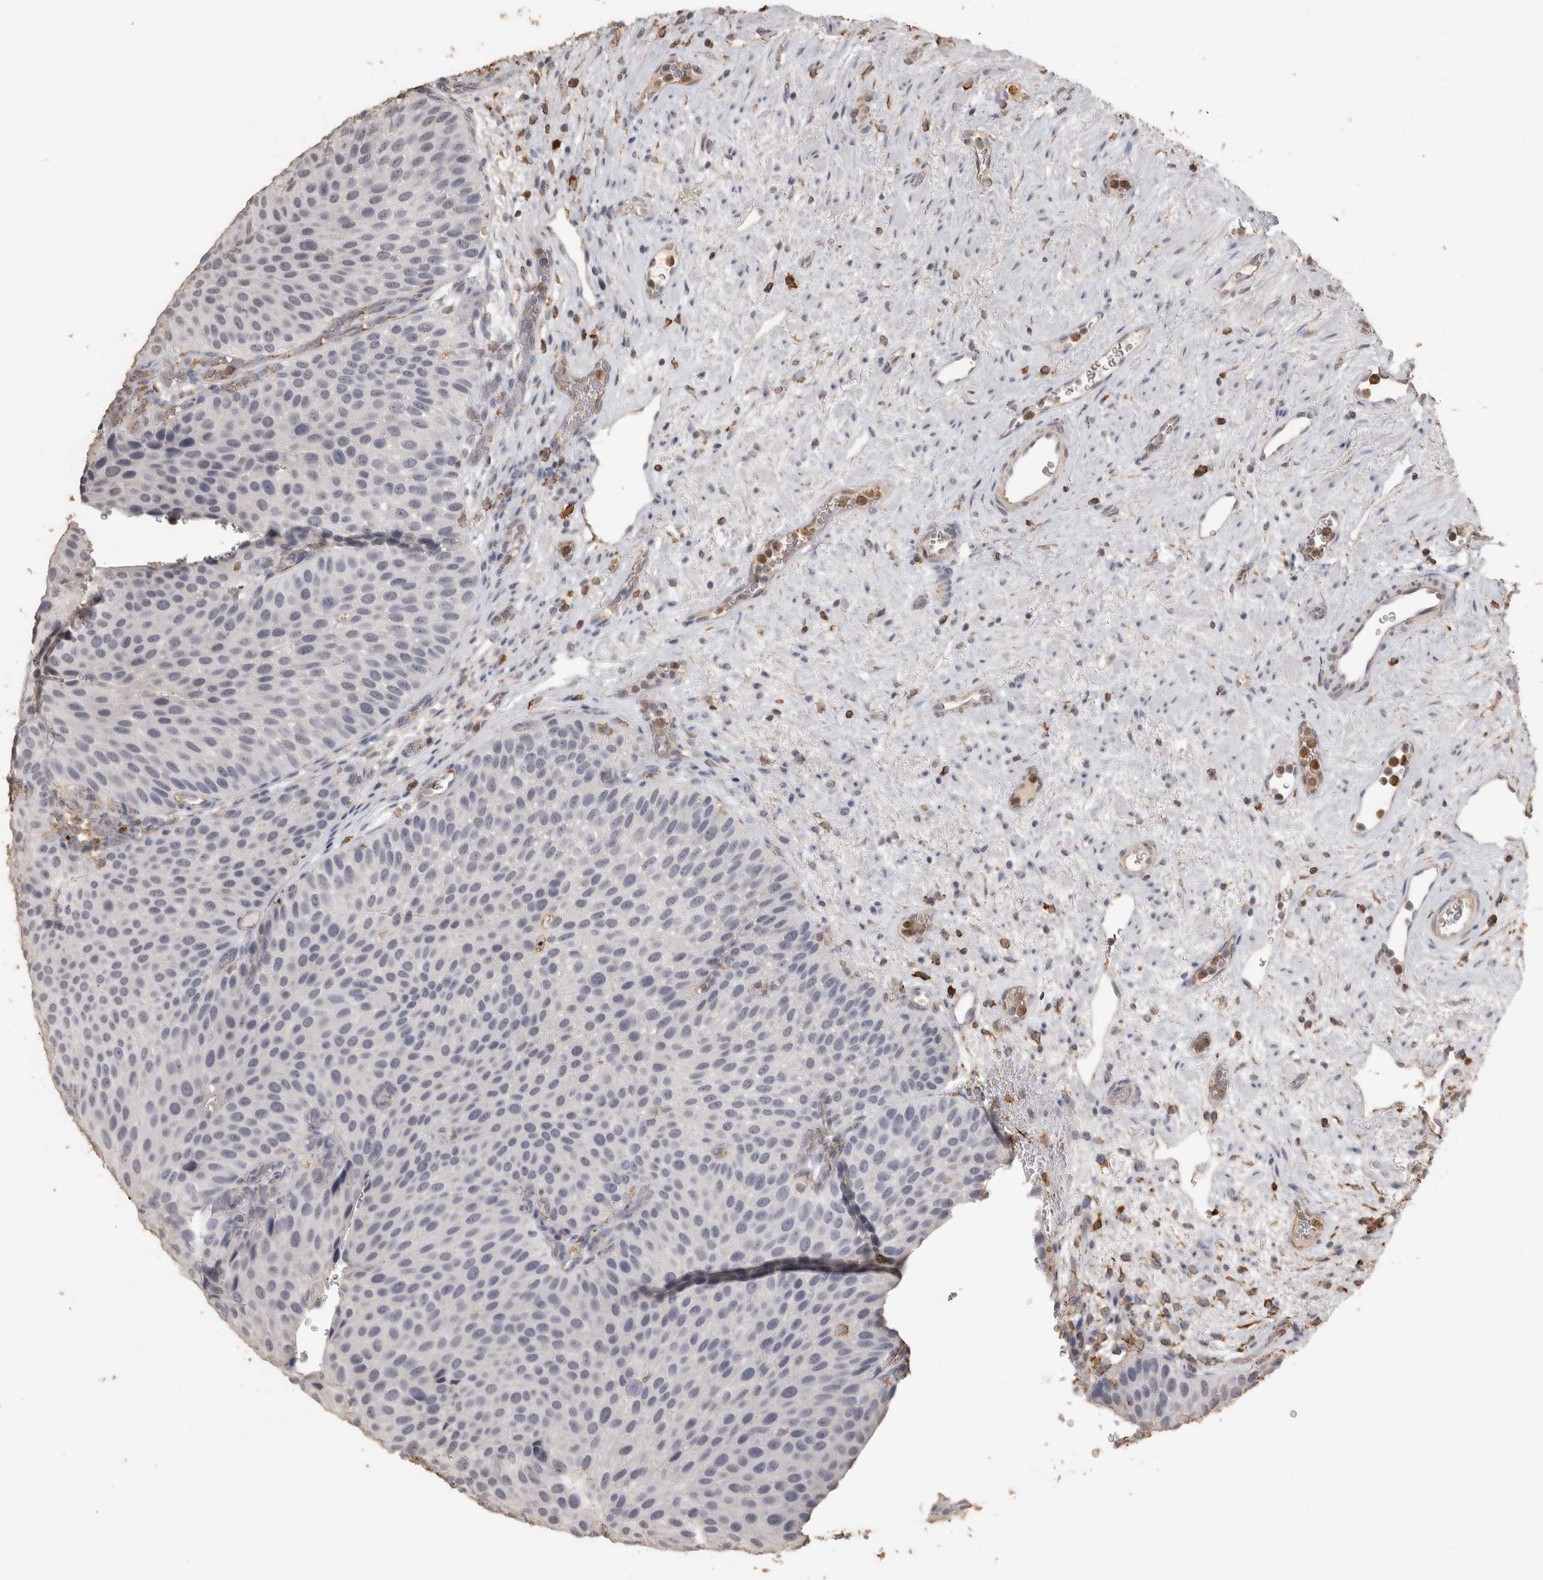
{"staining": {"intensity": "negative", "quantity": "none", "location": "none"}, "tissue": "urothelial cancer", "cell_type": "Tumor cells", "image_type": "cancer", "snomed": [{"axis": "morphology", "description": "Normal tissue, NOS"}, {"axis": "morphology", "description": "Urothelial carcinoma, Low grade"}, {"axis": "topography", "description": "Urinary bladder"}, {"axis": "topography", "description": "Prostate"}], "caption": "Tumor cells show no significant protein positivity in low-grade urothelial carcinoma.", "gene": "REPS2", "patient": {"sex": "male", "age": 60}}